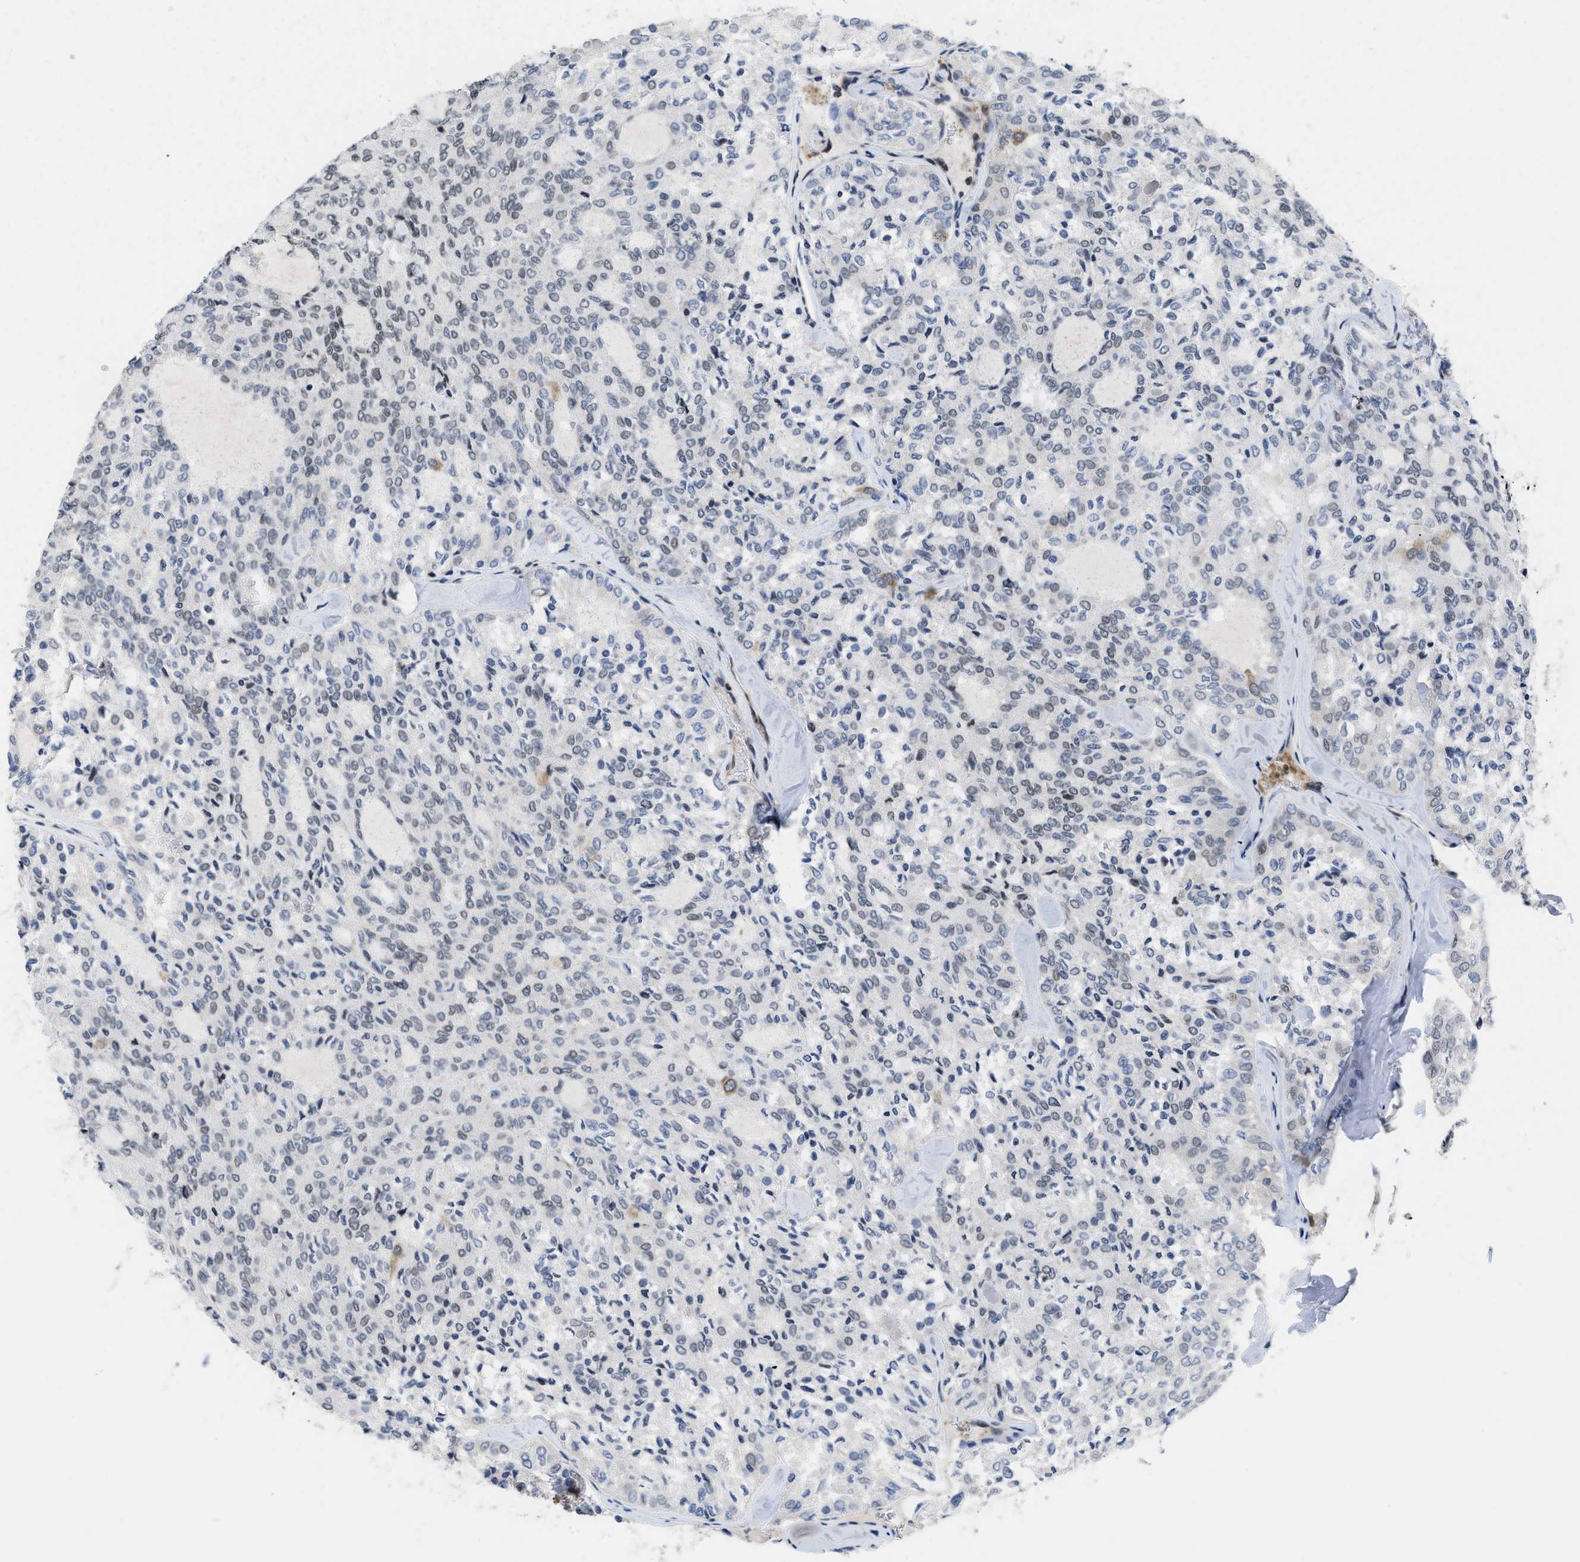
{"staining": {"intensity": "moderate", "quantity": "<25%", "location": "cytoplasmic/membranous"}, "tissue": "thyroid cancer", "cell_type": "Tumor cells", "image_type": "cancer", "snomed": [{"axis": "morphology", "description": "Follicular adenoma carcinoma, NOS"}, {"axis": "topography", "description": "Thyroid gland"}], "caption": "Moderate cytoplasmic/membranous protein expression is present in approximately <25% of tumor cells in thyroid cancer (follicular adenoma carcinoma).", "gene": "HIF1A", "patient": {"sex": "male", "age": 75}}